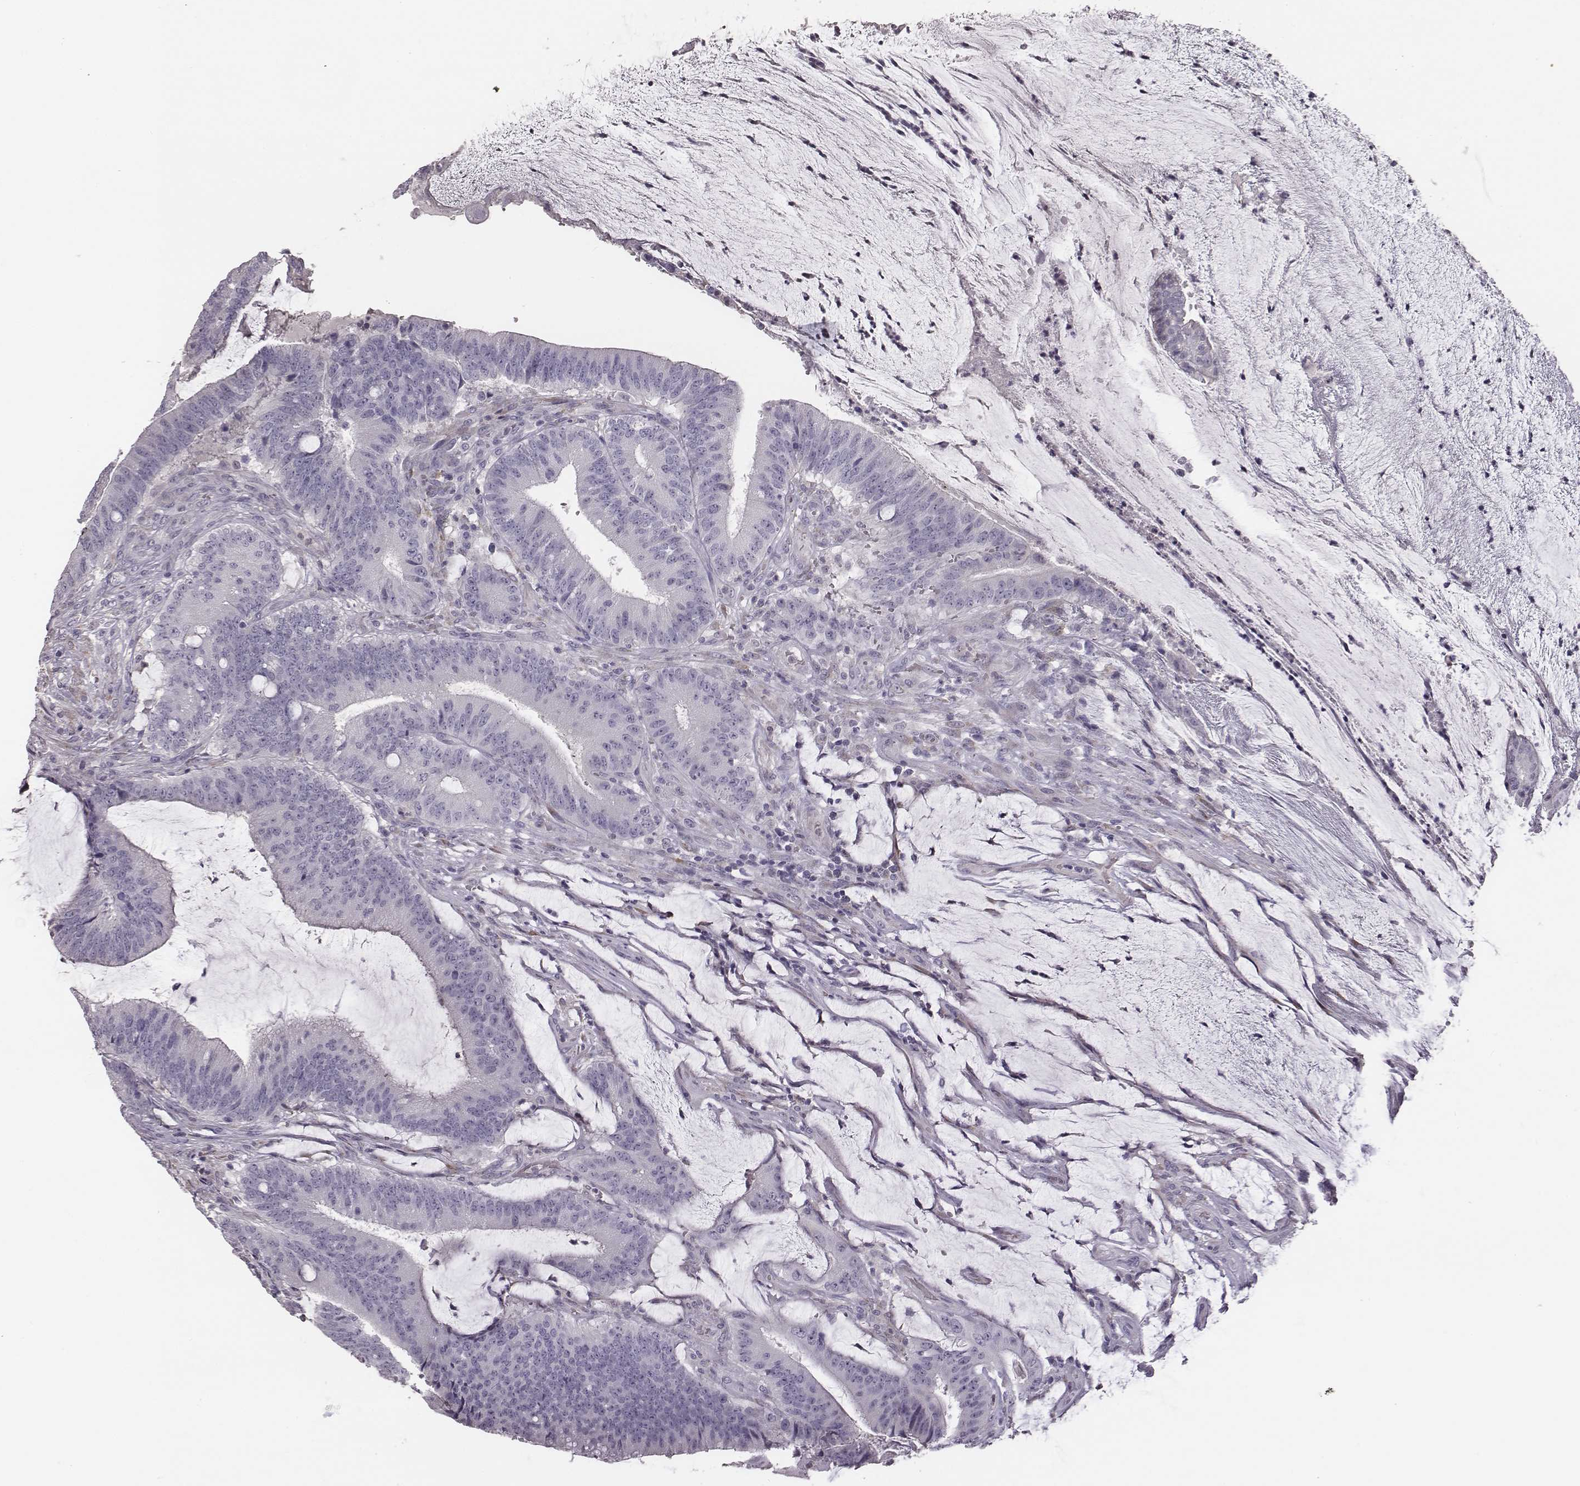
{"staining": {"intensity": "negative", "quantity": "none", "location": "none"}, "tissue": "colorectal cancer", "cell_type": "Tumor cells", "image_type": "cancer", "snomed": [{"axis": "morphology", "description": "Adenocarcinoma, NOS"}, {"axis": "topography", "description": "Colon"}], "caption": "Image shows no significant protein expression in tumor cells of colorectal cancer (adenocarcinoma).", "gene": "GUCA1A", "patient": {"sex": "female", "age": 43}}